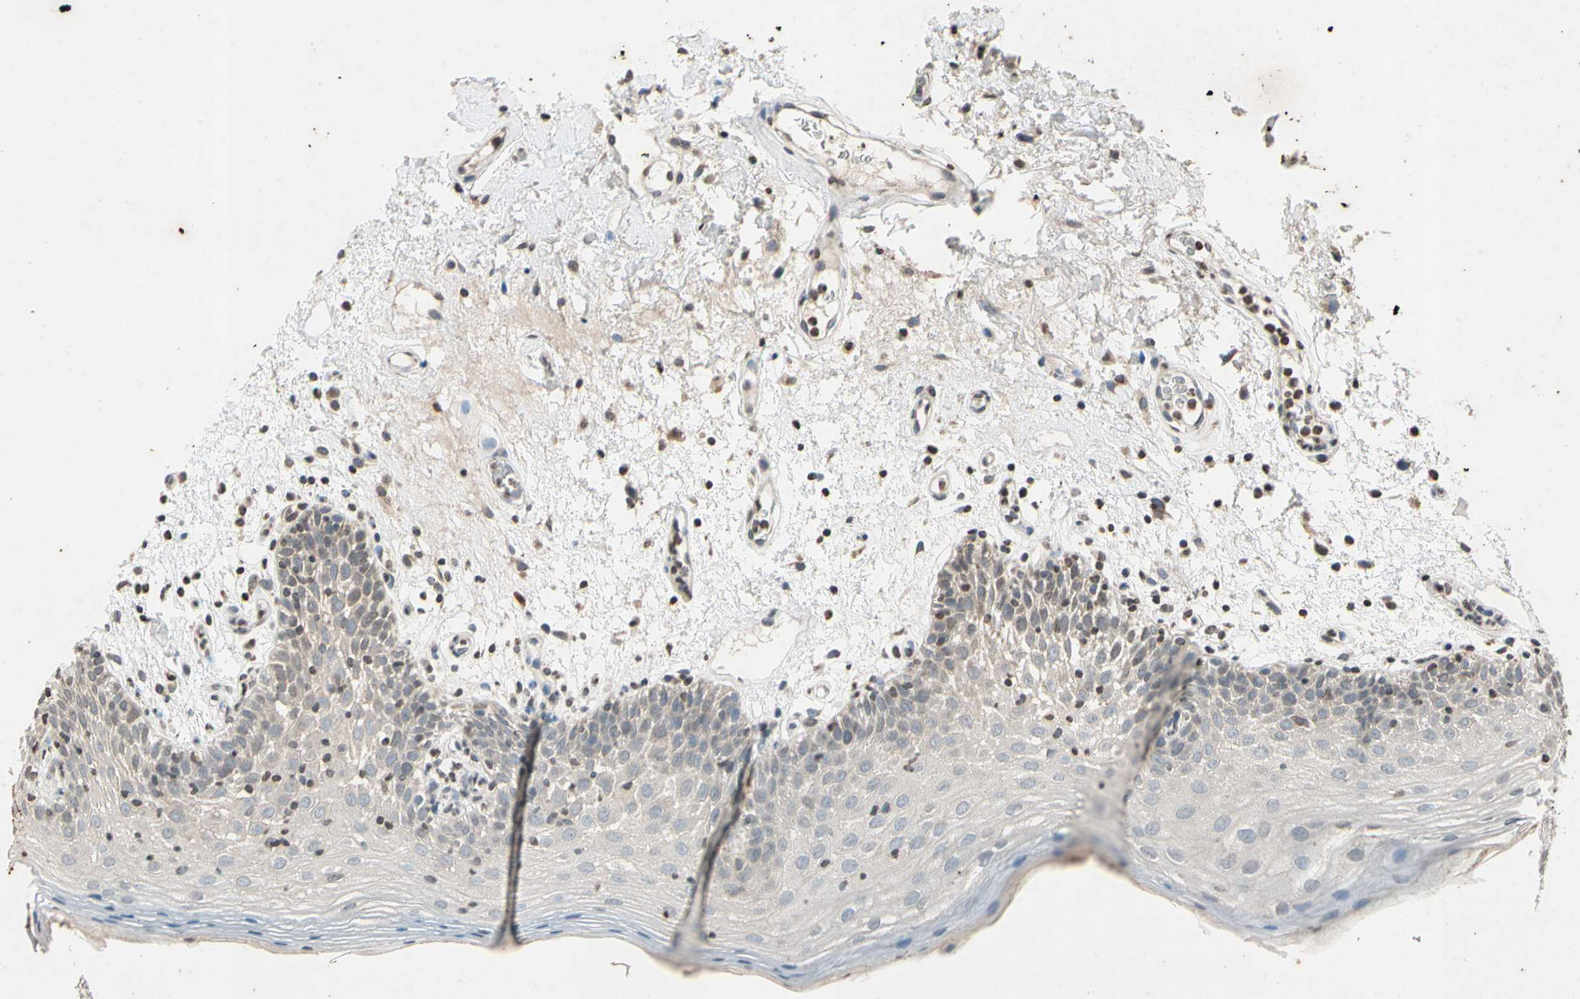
{"staining": {"intensity": "weak", "quantity": "<25%", "location": "cytoplasmic/membranous,nuclear"}, "tissue": "oral mucosa", "cell_type": "Squamous epithelial cells", "image_type": "normal", "snomed": [{"axis": "morphology", "description": "Normal tissue, NOS"}, {"axis": "morphology", "description": "Squamous cell carcinoma, NOS"}, {"axis": "topography", "description": "Skeletal muscle"}, {"axis": "topography", "description": "Oral tissue"}, {"axis": "topography", "description": "Head-Neck"}], "caption": "Photomicrograph shows no protein staining in squamous epithelial cells of benign oral mucosa.", "gene": "CLDN11", "patient": {"sex": "male", "age": 71}}